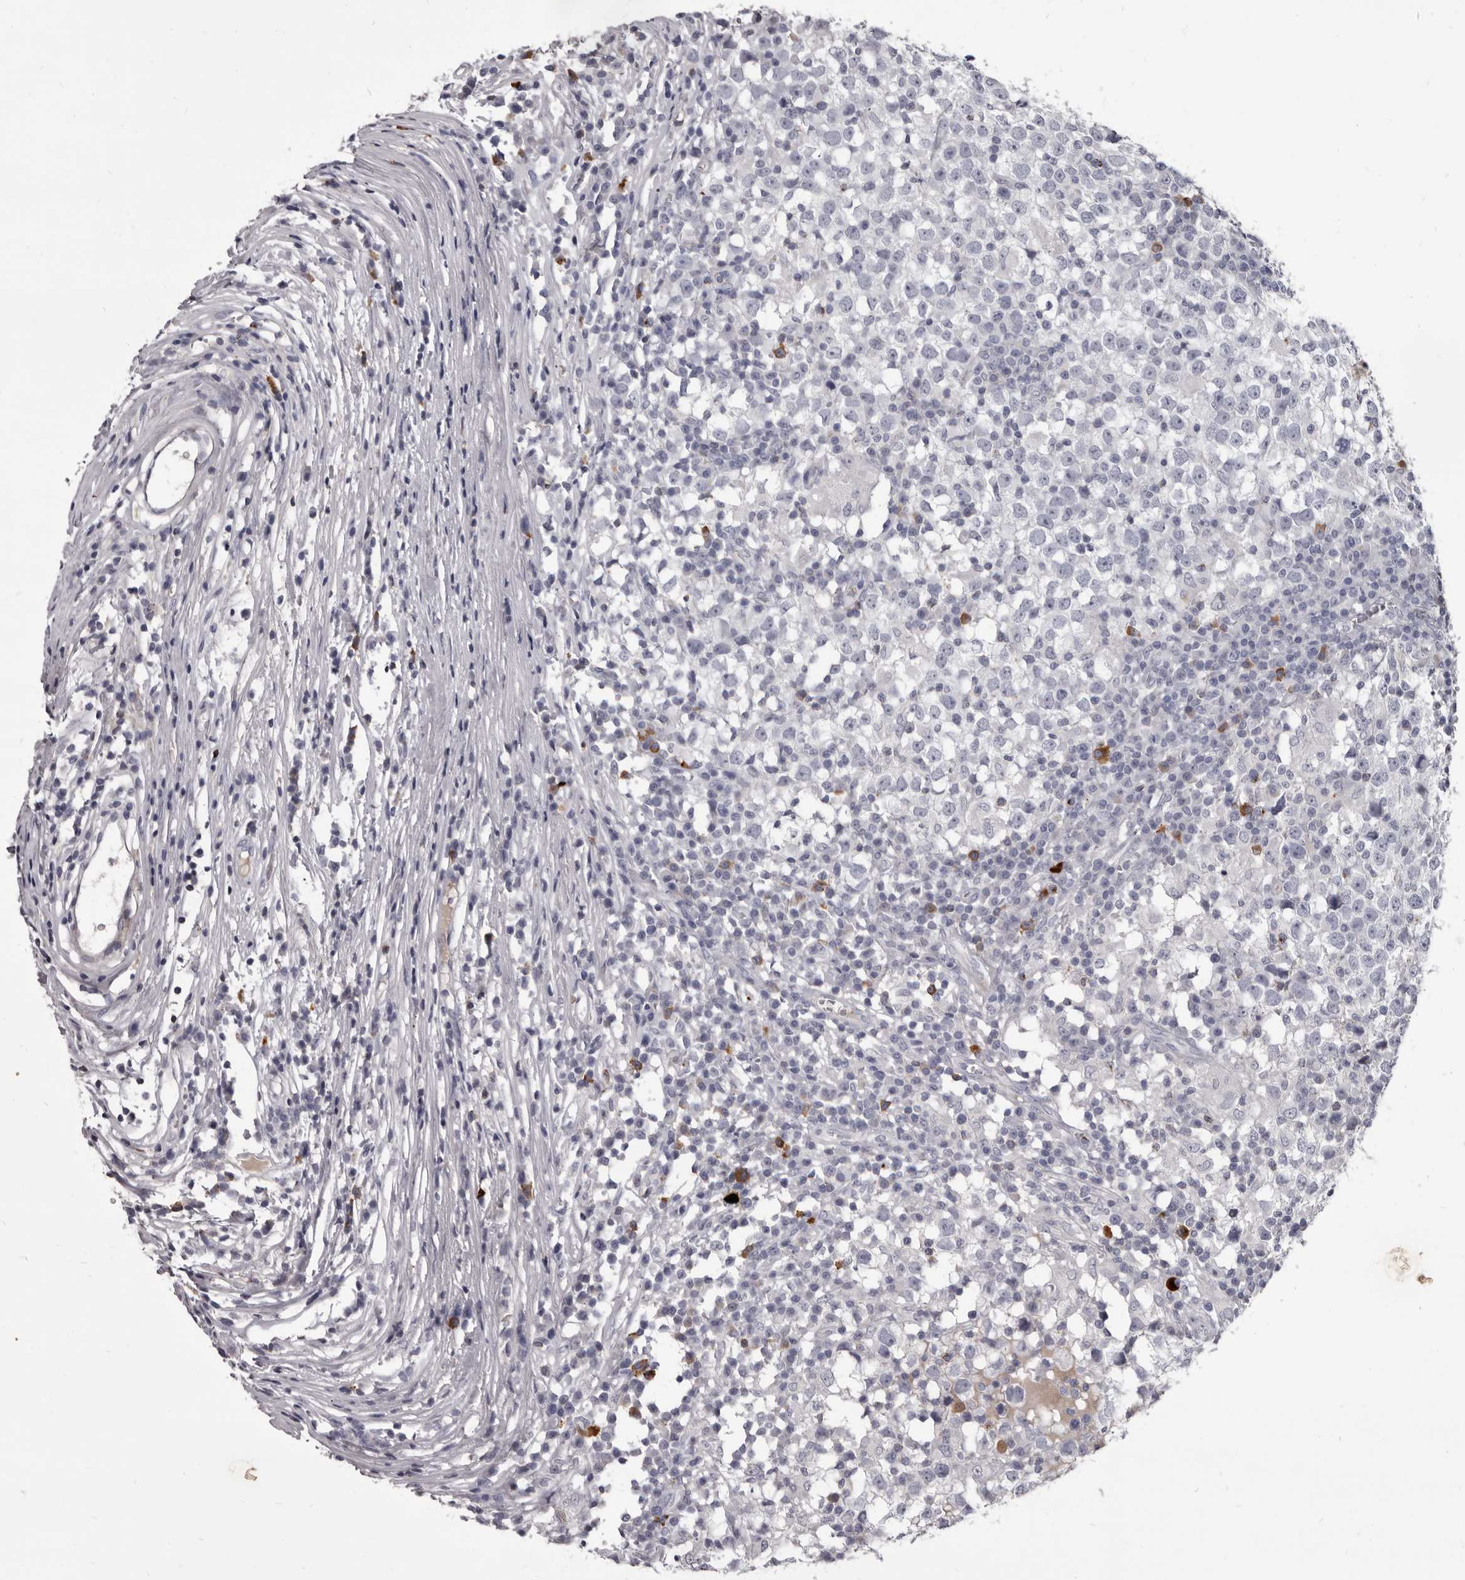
{"staining": {"intensity": "negative", "quantity": "none", "location": "none"}, "tissue": "testis cancer", "cell_type": "Tumor cells", "image_type": "cancer", "snomed": [{"axis": "morphology", "description": "Seminoma, NOS"}, {"axis": "topography", "description": "Testis"}], "caption": "Testis cancer (seminoma) was stained to show a protein in brown. There is no significant positivity in tumor cells.", "gene": "GZMH", "patient": {"sex": "male", "age": 65}}